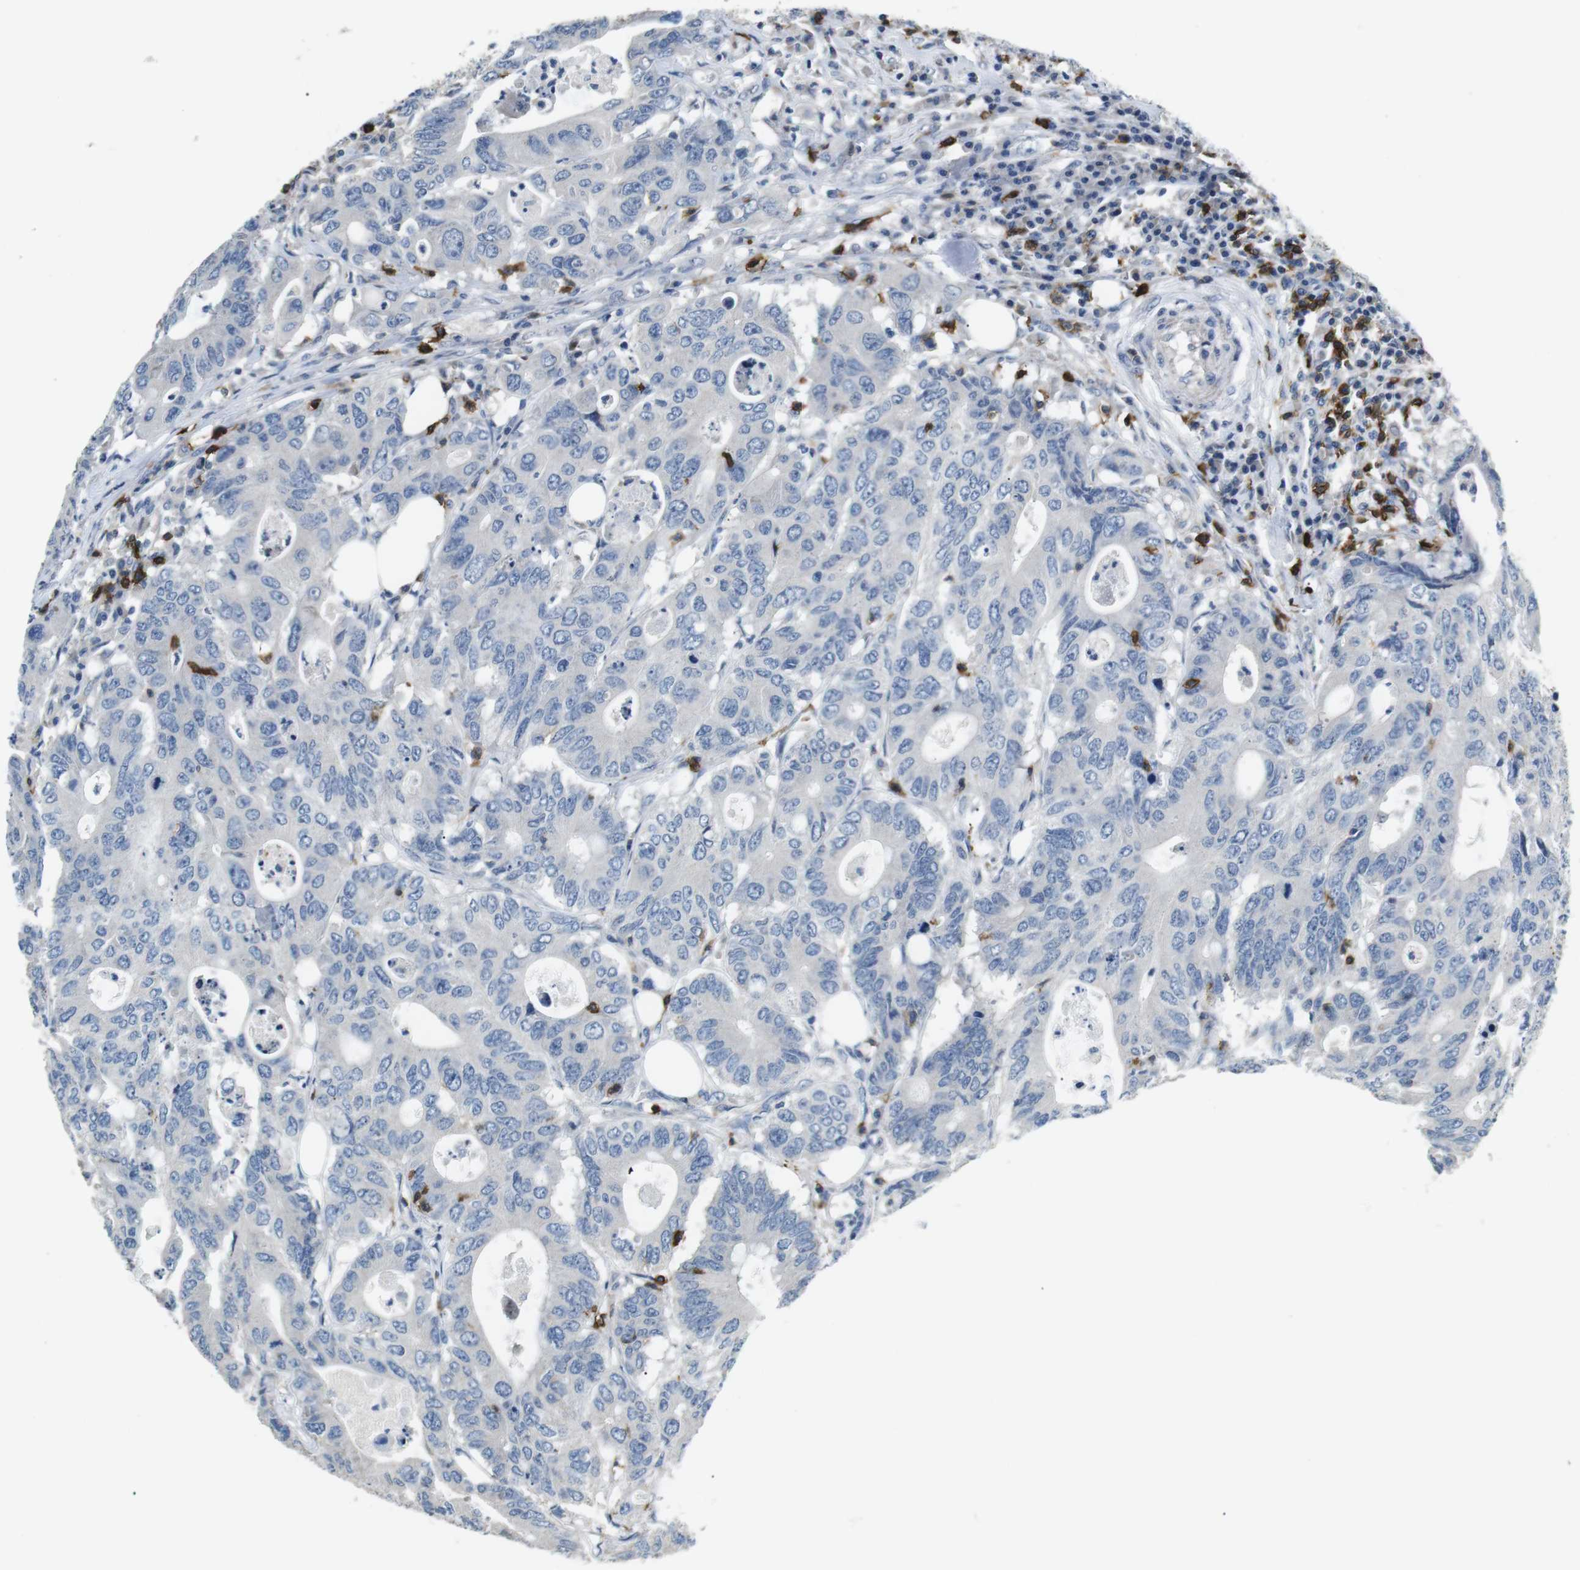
{"staining": {"intensity": "negative", "quantity": "none", "location": "none"}, "tissue": "colorectal cancer", "cell_type": "Tumor cells", "image_type": "cancer", "snomed": [{"axis": "morphology", "description": "Adenocarcinoma, NOS"}, {"axis": "topography", "description": "Colon"}], "caption": "There is no significant expression in tumor cells of colorectal cancer (adenocarcinoma). (DAB immunohistochemistry (IHC) with hematoxylin counter stain).", "gene": "CD6", "patient": {"sex": "male", "age": 71}}